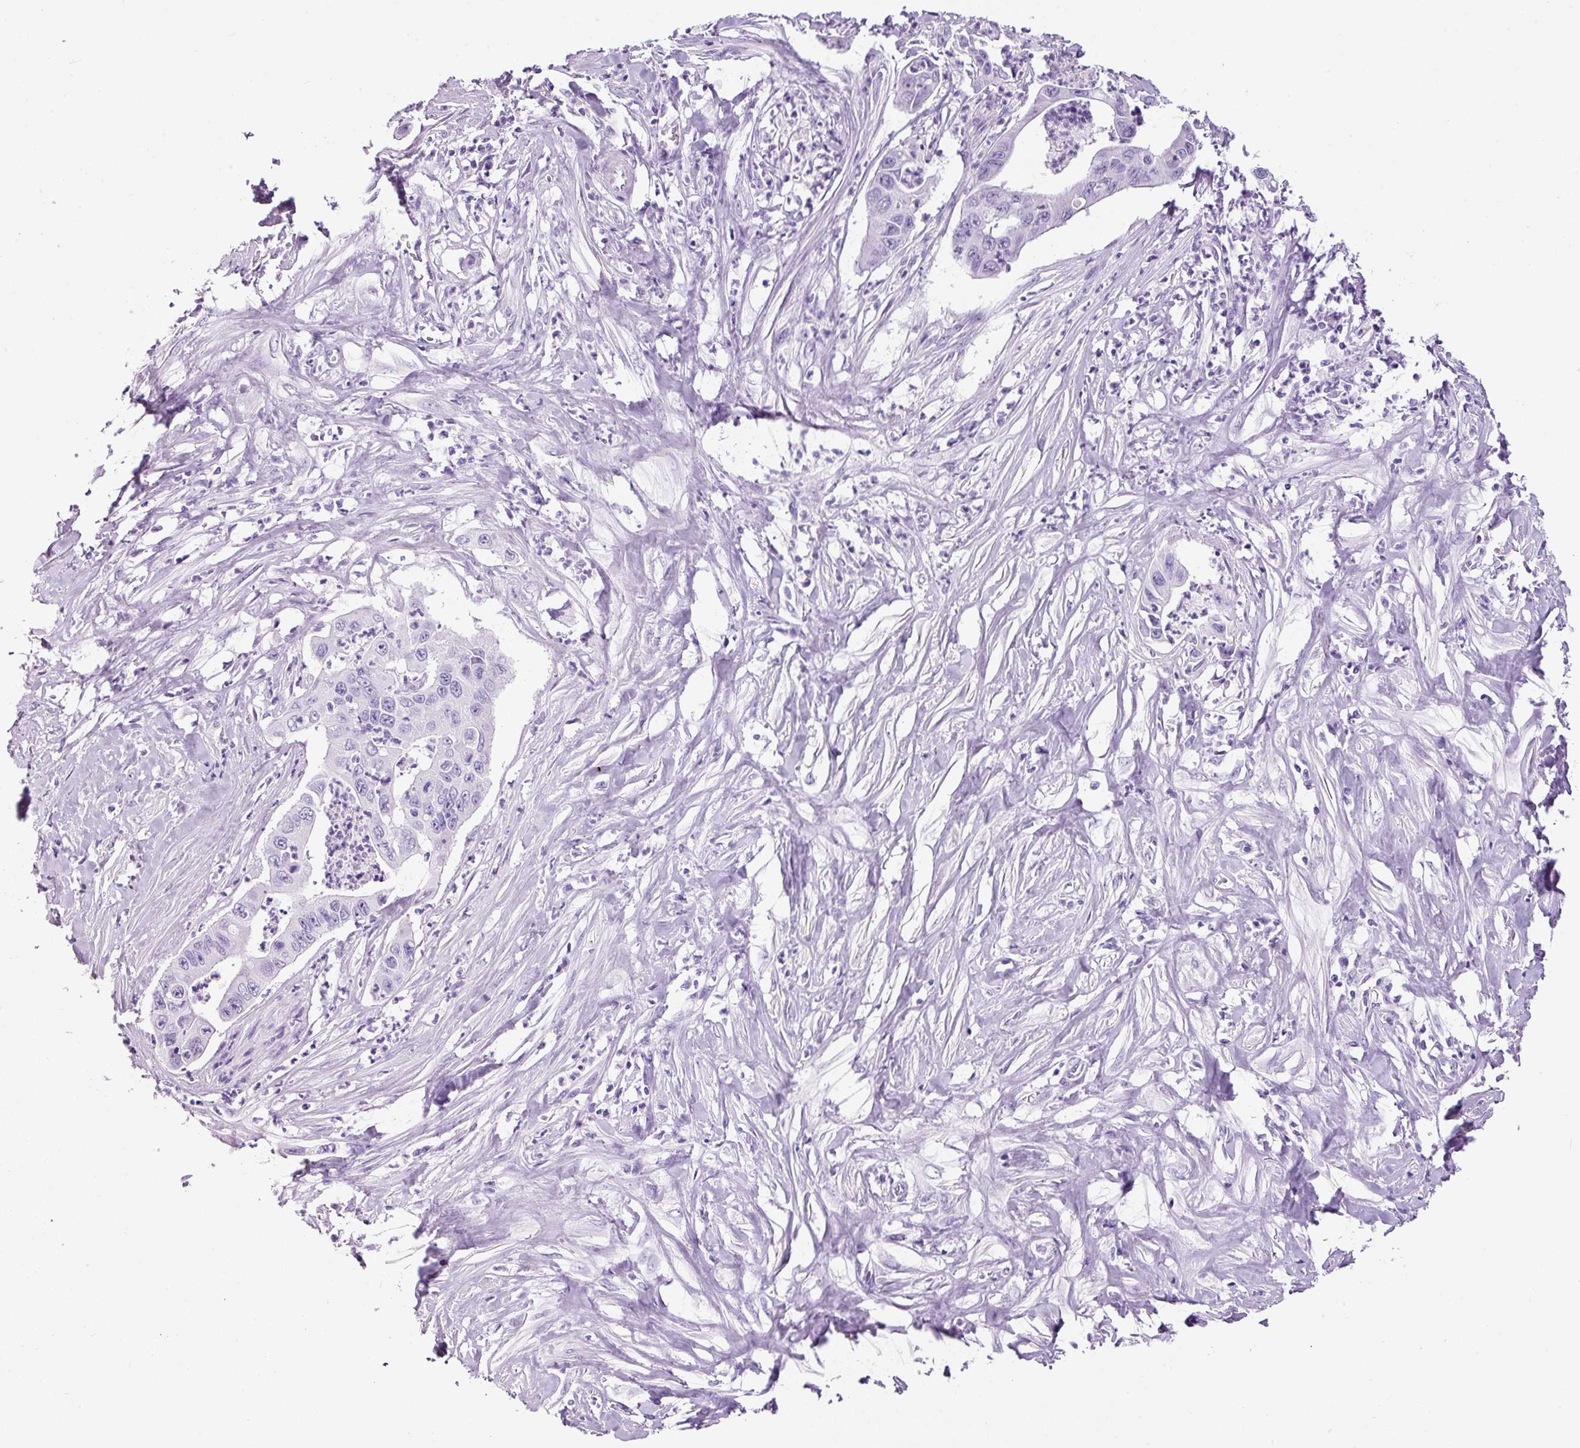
{"staining": {"intensity": "negative", "quantity": "none", "location": "none"}, "tissue": "pancreatic cancer", "cell_type": "Tumor cells", "image_type": "cancer", "snomed": [{"axis": "morphology", "description": "Adenocarcinoma, NOS"}, {"axis": "topography", "description": "Pancreas"}], "caption": "Immunohistochemistry histopathology image of neoplastic tissue: pancreatic adenocarcinoma stained with DAB (3,3'-diaminobenzidine) demonstrates no significant protein staining in tumor cells.", "gene": "BSND", "patient": {"sex": "male", "age": 73}}